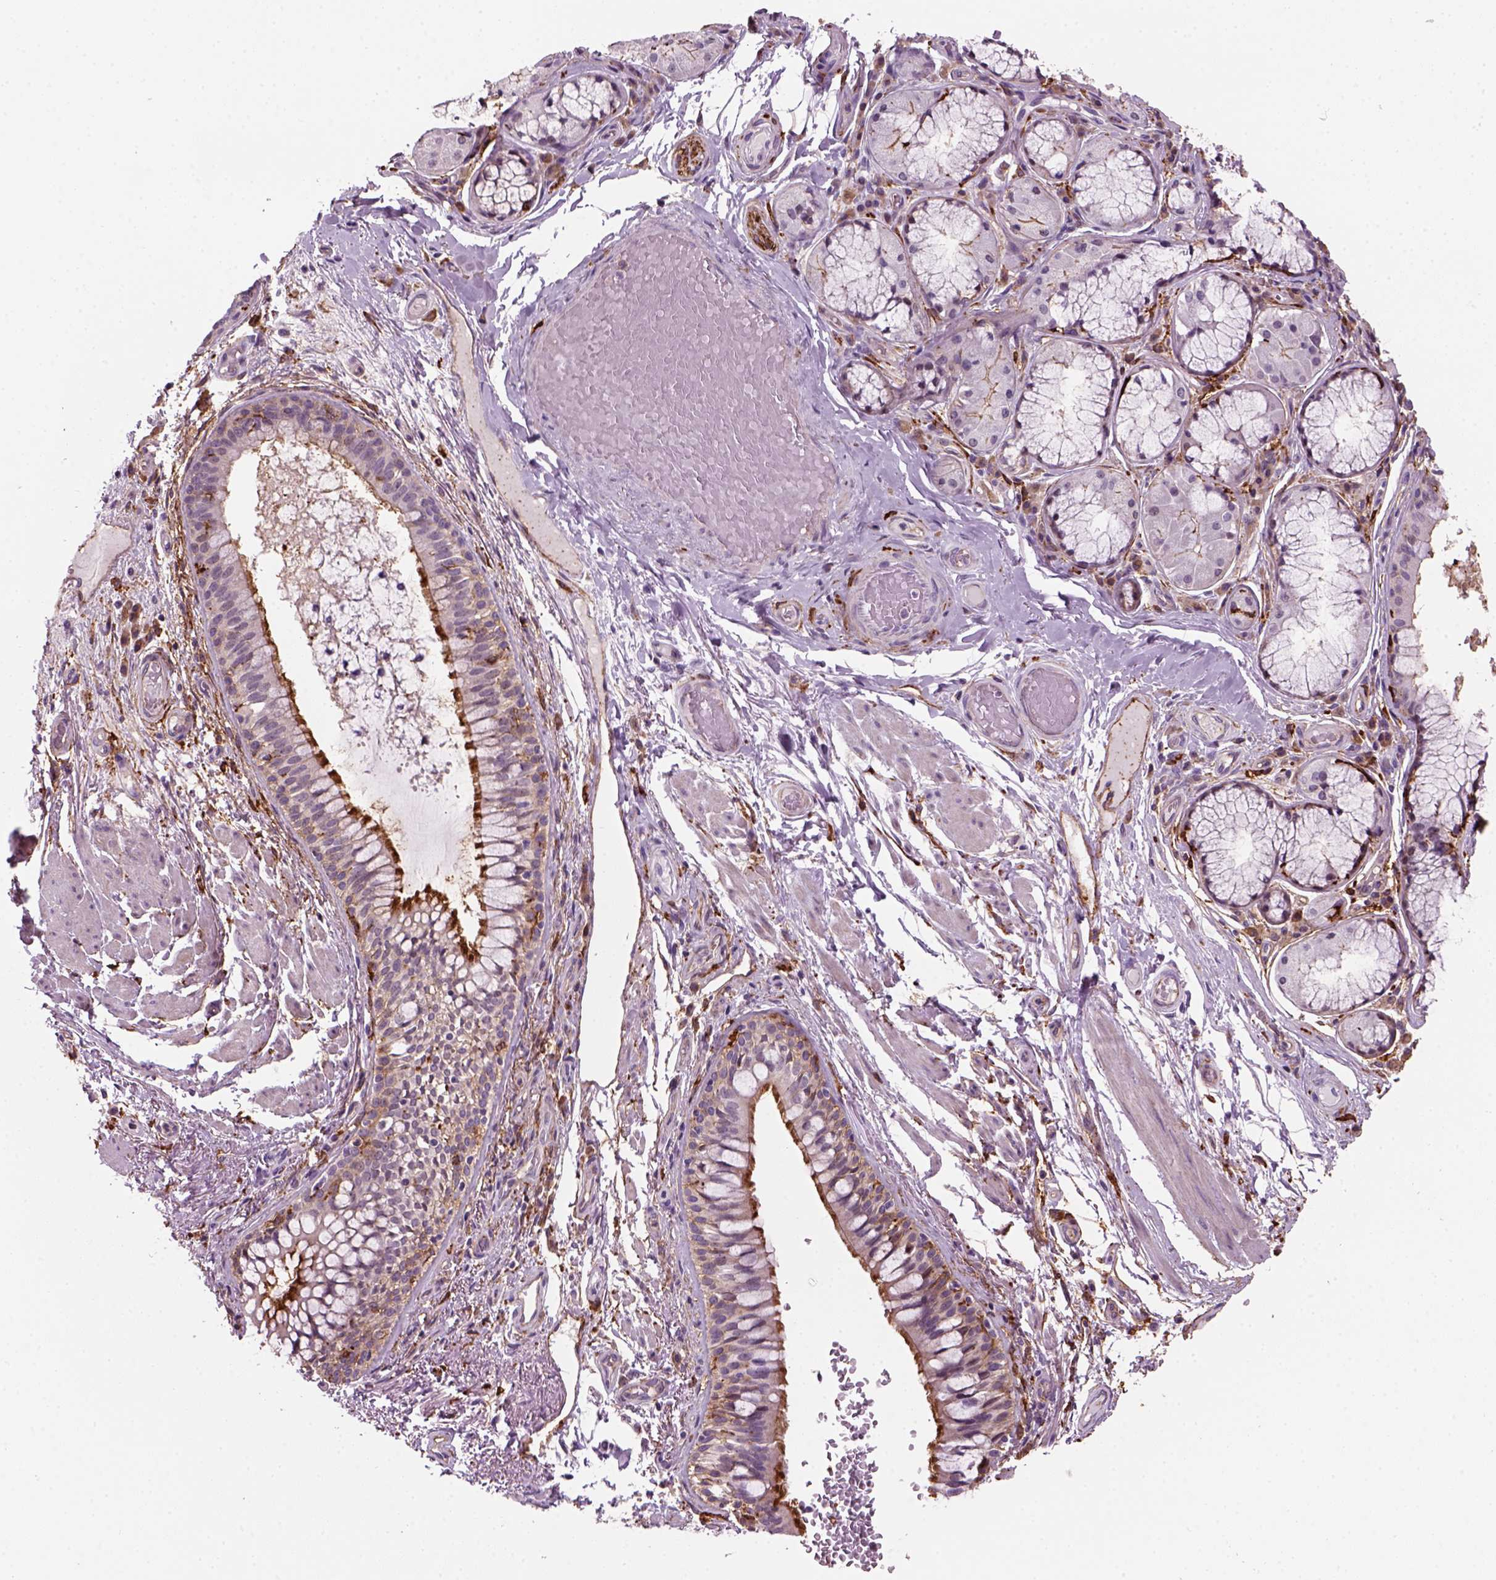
{"staining": {"intensity": "negative", "quantity": "none", "location": "none"}, "tissue": "adipose tissue", "cell_type": "Adipocytes", "image_type": "normal", "snomed": [{"axis": "morphology", "description": "Normal tissue, NOS"}, {"axis": "topography", "description": "Cartilage tissue"}, {"axis": "topography", "description": "Bronchus"}], "caption": "Adipose tissue was stained to show a protein in brown. There is no significant positivity in adipocytes. (DAB (3,3'-diaminobenzidine) immunohistochemistry visualized using brightfield microscopy, high magnification).", "gene": "MARCKS", "patient": {"sex": "male", "age": 64}}